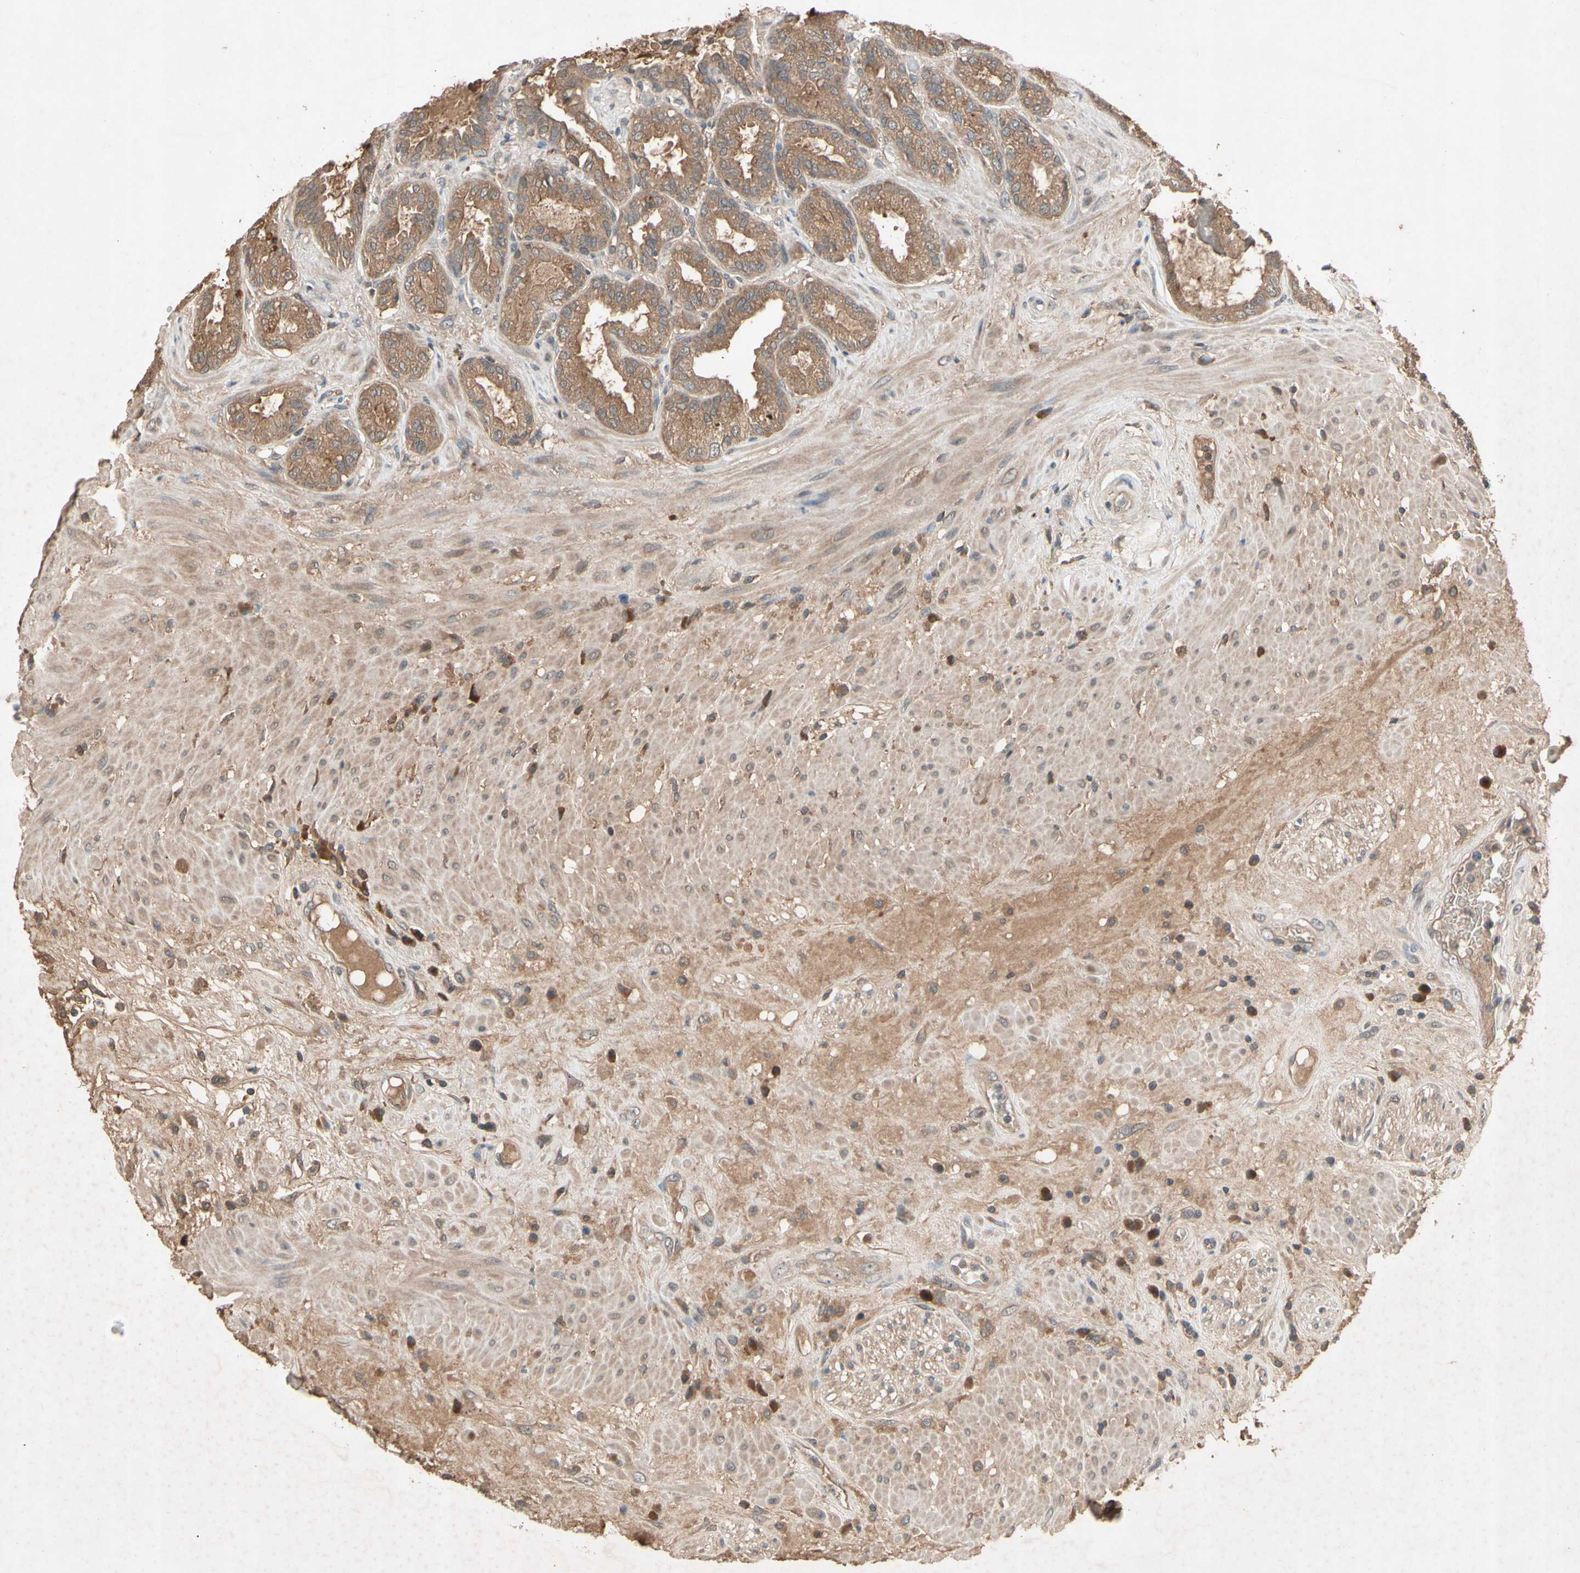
{"staining": {"intensity": "moderate", "quantity": ">75%", "location": "cytoplasmic/membranous"}, "tissue": "seminal vesicle", "cell_type": "Glandular cells", "image_type": "normal", "snomed": [{"axis": "morphology", "description": "Normal tissue, NOS"}, {"axis": "topography", "description": "Seminal veicle"}], "caption": "Immunohistochemical staining of benign human seminal vesicle exhibits >75% levels of moderate cytoplasmic/membranous protein staining in about >75% of glandular cells. (IHC, brightfield microscopy, high magnification).", "gene": "NSF", "patient": {"sex": "male", "age": 61}}